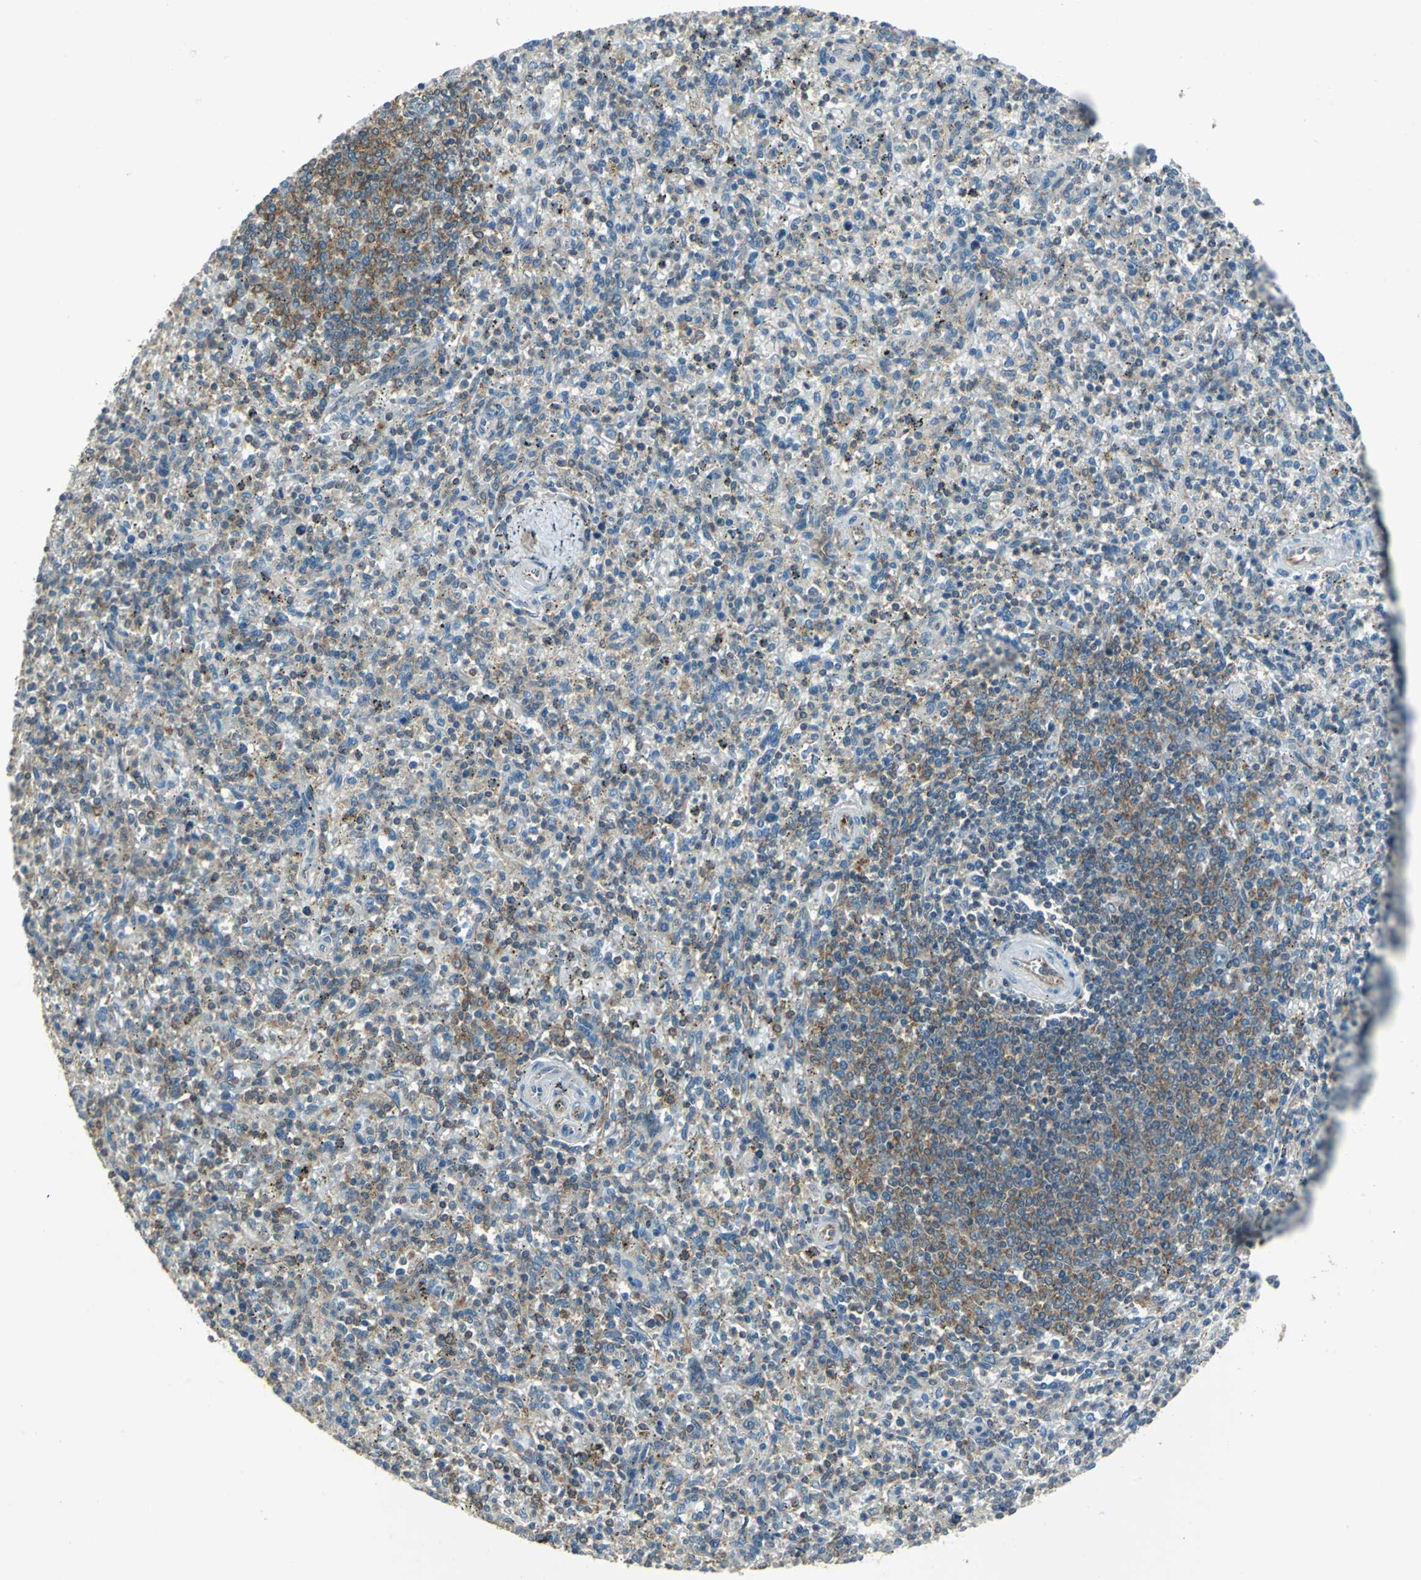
{"staining": {"intensity": "weak", "quantity": "25%-75%", "location": "cytoplasmic/membranous"}, "tissue": "spleen", "cell_type": "Cells in red pulp", "image_type": "normal", "snomed": [{"axis": "morphology", "description": "Normal tissue, NOS"}, {"axis": "topography", "description": "Spleen"}], "caption": "IHC histopathology image of unremarkable spleen: spleen stained using IHC demonstrates low levels of weak protein expression localized specifically in the cytoplasmic/membranous of cells in red pulp, appearing as a cytoplasmic/membranous brown color.", "gene": "RAPGEF1", "patient": {"sex": "male", "age": 72}}